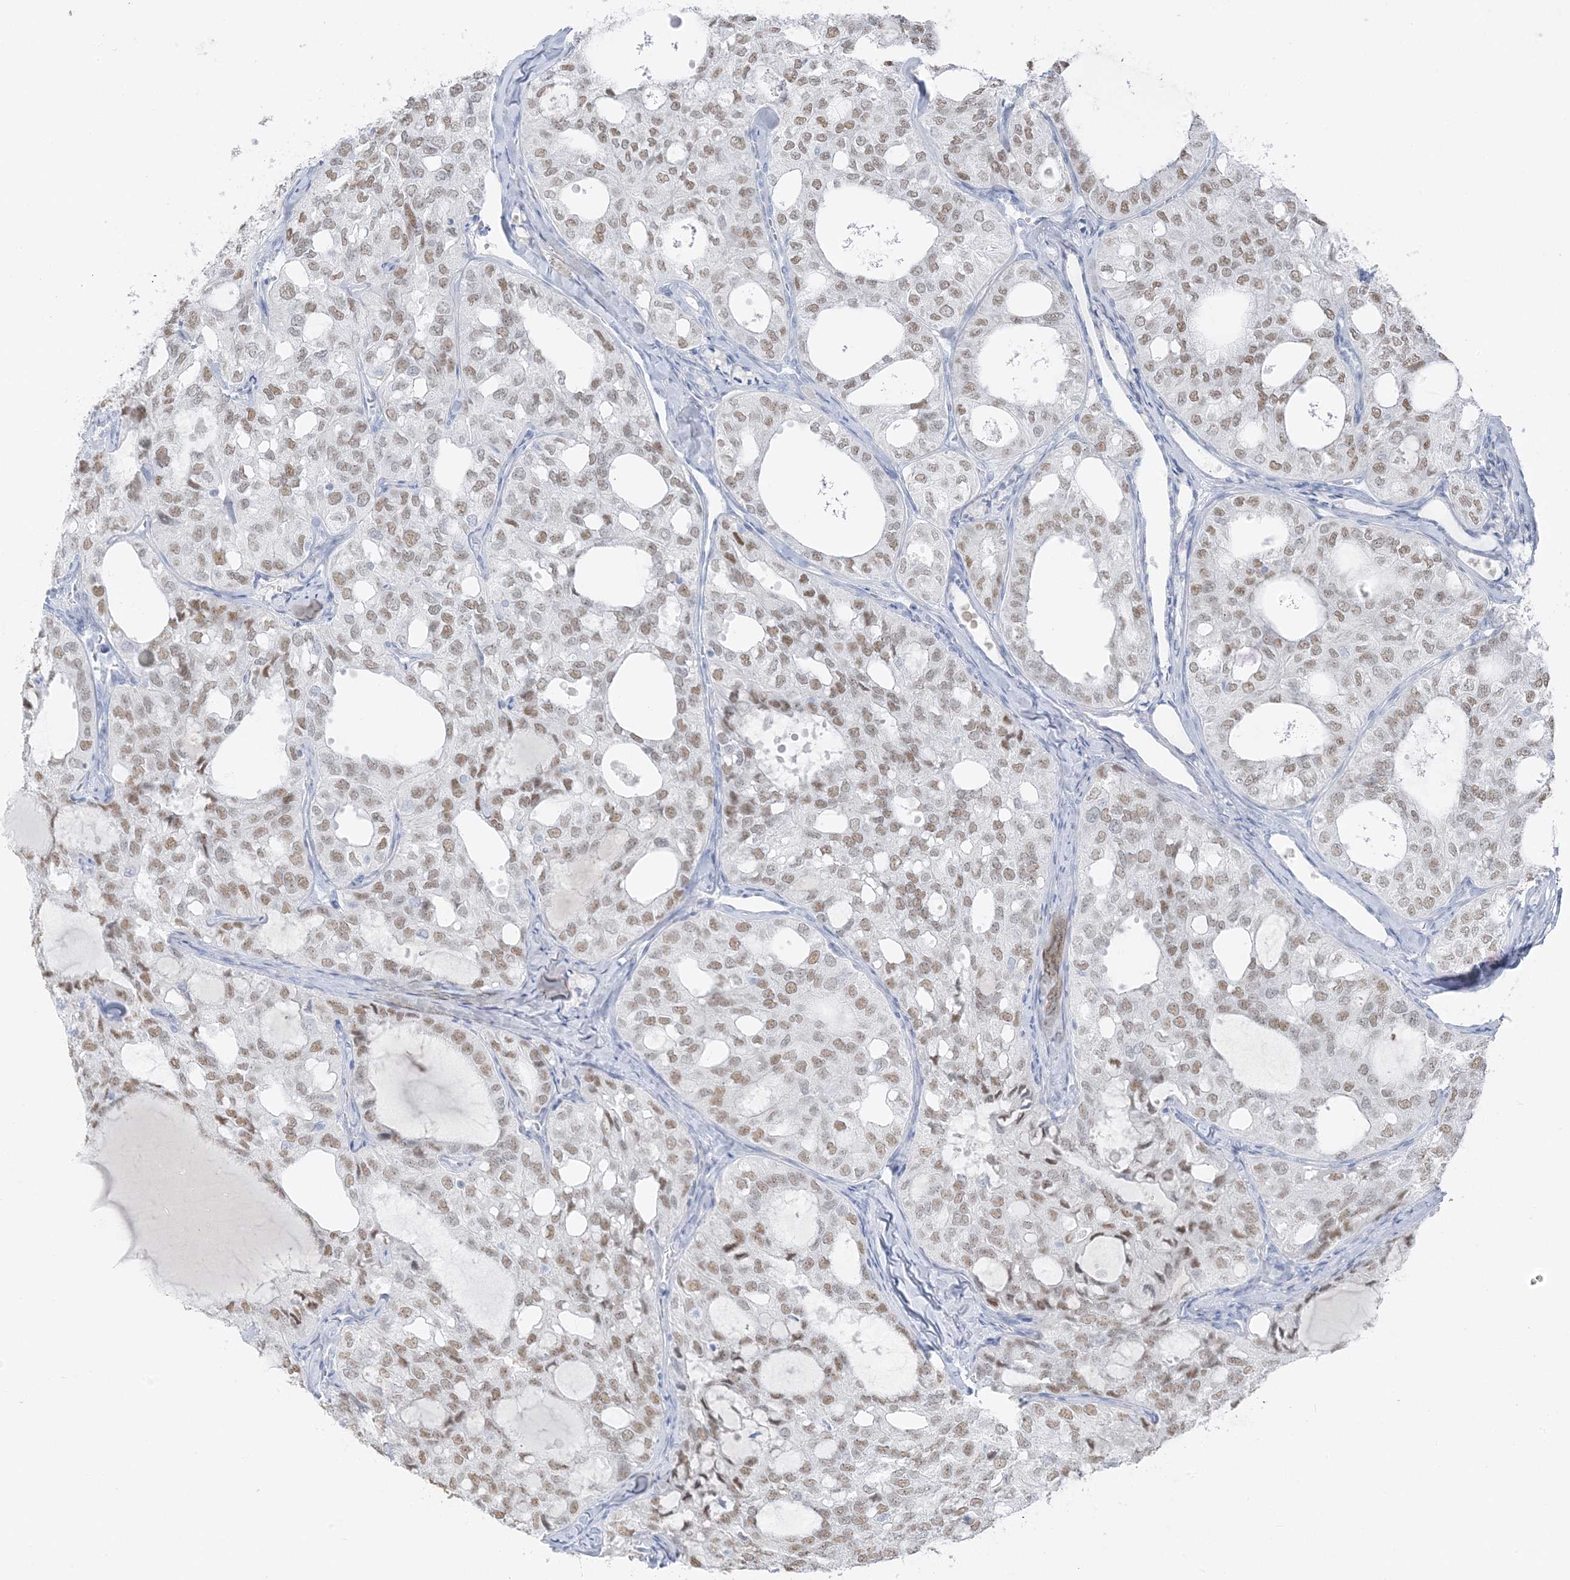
{"staining": {"intensity": "moderate", "quantity": ">75%", "location": "nuclear"}, "tissue": "thyroid cancer", "cell_type": "Tumor cells", "image_type": "cancer", "snomed": [{"axis": "morphology", "description": "Follicular adenoma carcinoma, NOS"}, {"axis": "topography", "description": "Thyroid gland"}], "caption": "Moderate nuclear expression for a protein is identified in approximately >75% of tumor cells of thyroid cancer (follicular adenoma carcinoma) using immunohistochemistry (IHC).", "gene": "ZFP64", "patient": {"sex": "male", "age": 75}}